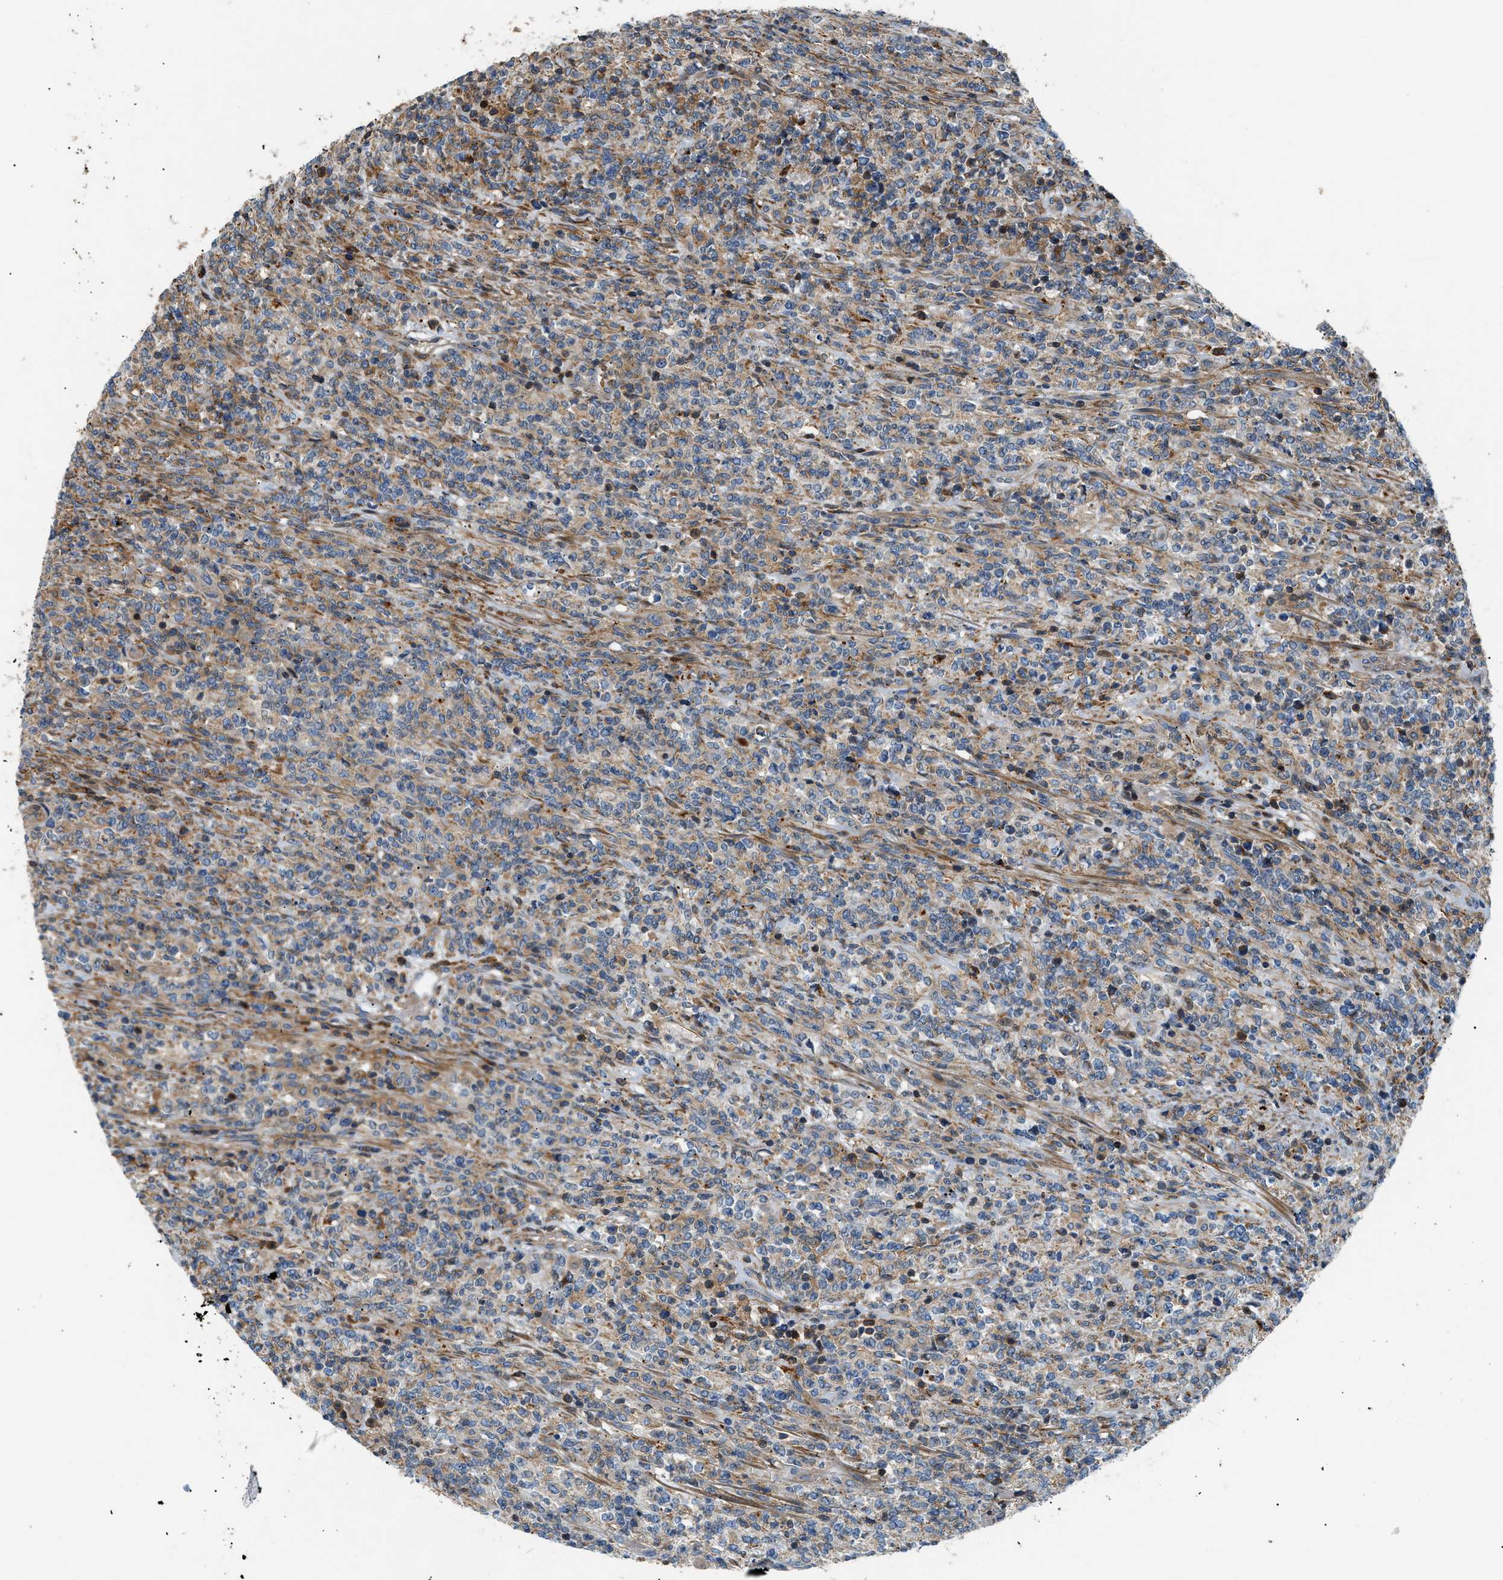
{"staining": {"intensity": "weak", "quantity": "25%-75%", "location": "cytoplasmic/membranous"}, "tissue": "lymphoma", "cell_type": "Tumor cells", "image_type": "cancer", "snomed": [{"axis": "morphology", "description": "Malignant lymphoma, non-Hodgkin's type, High grade"}, {"axis": "topography", "description": "Soft tissue"}], "caption": "Protein expression analysis of high-grade malignant lymphoma, non-Hodgkin's type displays weak cytoplasmic/membranous staining in approximately 25%-75% of tumor cells.", "gene": "DHODH", "patient": {"sex": "male", "age": 18}}